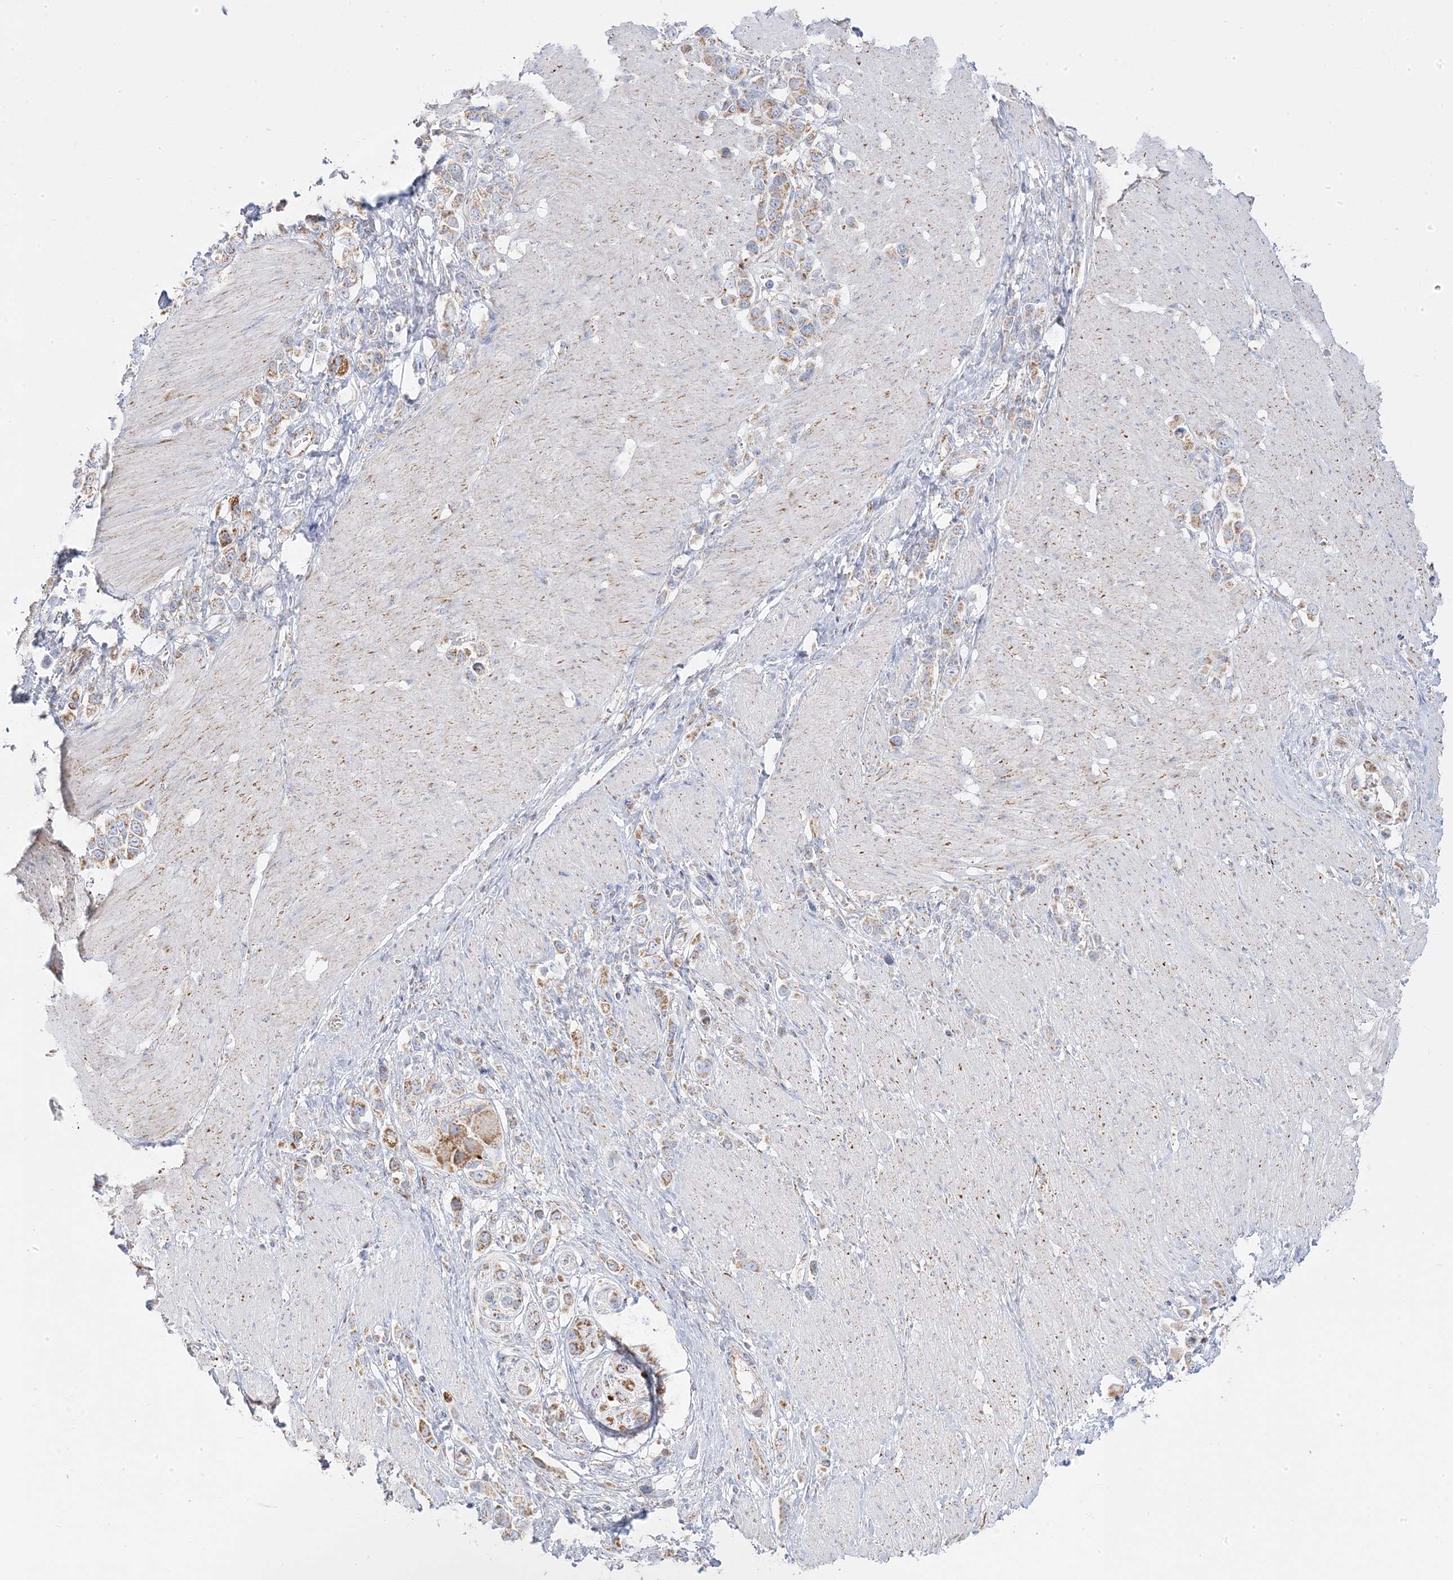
{"staining": {"intensity": "moderate", "quantity": "25%-75%", "location": "cytoplasmic/membranous"}, "tissue": "stomach cancer", "cell_type": "Tumor cells", "image_type": "cancer", "snomed": [{"axis": "morphology", "description": "Normal tissue, NOS"}, {"axis": "morphology", "description": "Adenocarcinoma, NOS"}, {"axis": "topography", "description": "Stomach, upper"}, {"axis": "topography", "description": "Stomach"}], "caption": "Approximately 25%-75% of tumor cells in stomach adenocarcinoma display moderate cytoplasmic/membranous protein expression as visualized by brown immunohistochemical staining.", "gene": "PCCB", "patient": {"sex": "female", "age": 65}}